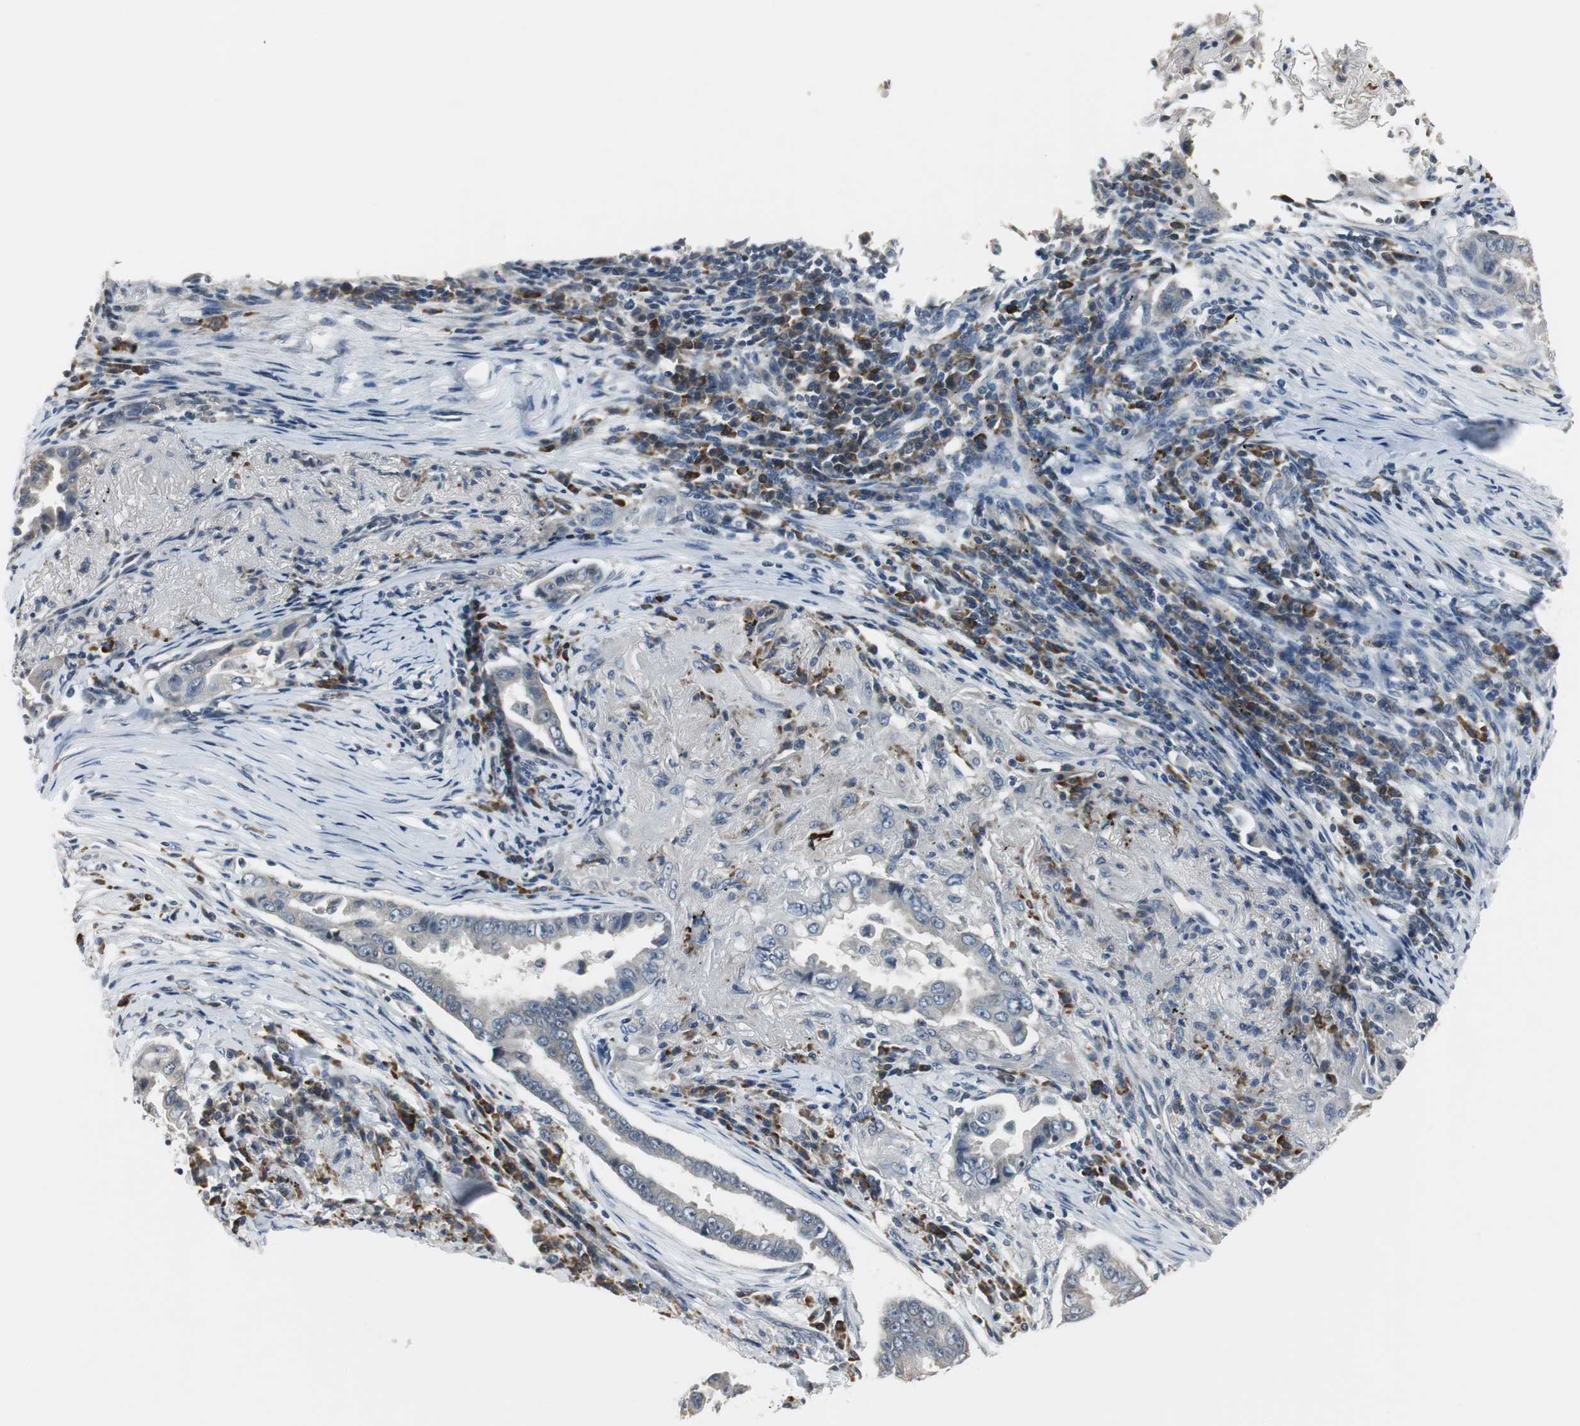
{"staining": {"intensity": "weak", "quantity": "<25%", "location": "cytoplasmic/membranous"}, "tissue": "lung cancer", "cell_type": "Tumor cells", "image_type": "cancer", "snomed": [{"axis": "morphology", "description": "Normal tissue, NOS"}, {"axis": "morphology", "description": "Inflammation, NOS"}, {"axis": "morphology", "description": "Adenocarcinoma, NOS"}, {"axis": "topography", "description": "Lung"}], "caption": "Tumor cells are negative for protein expression in human lung adenocarcinoma.", "gene": "CCT5", "patient": {"sex": "female", "age": 64}}